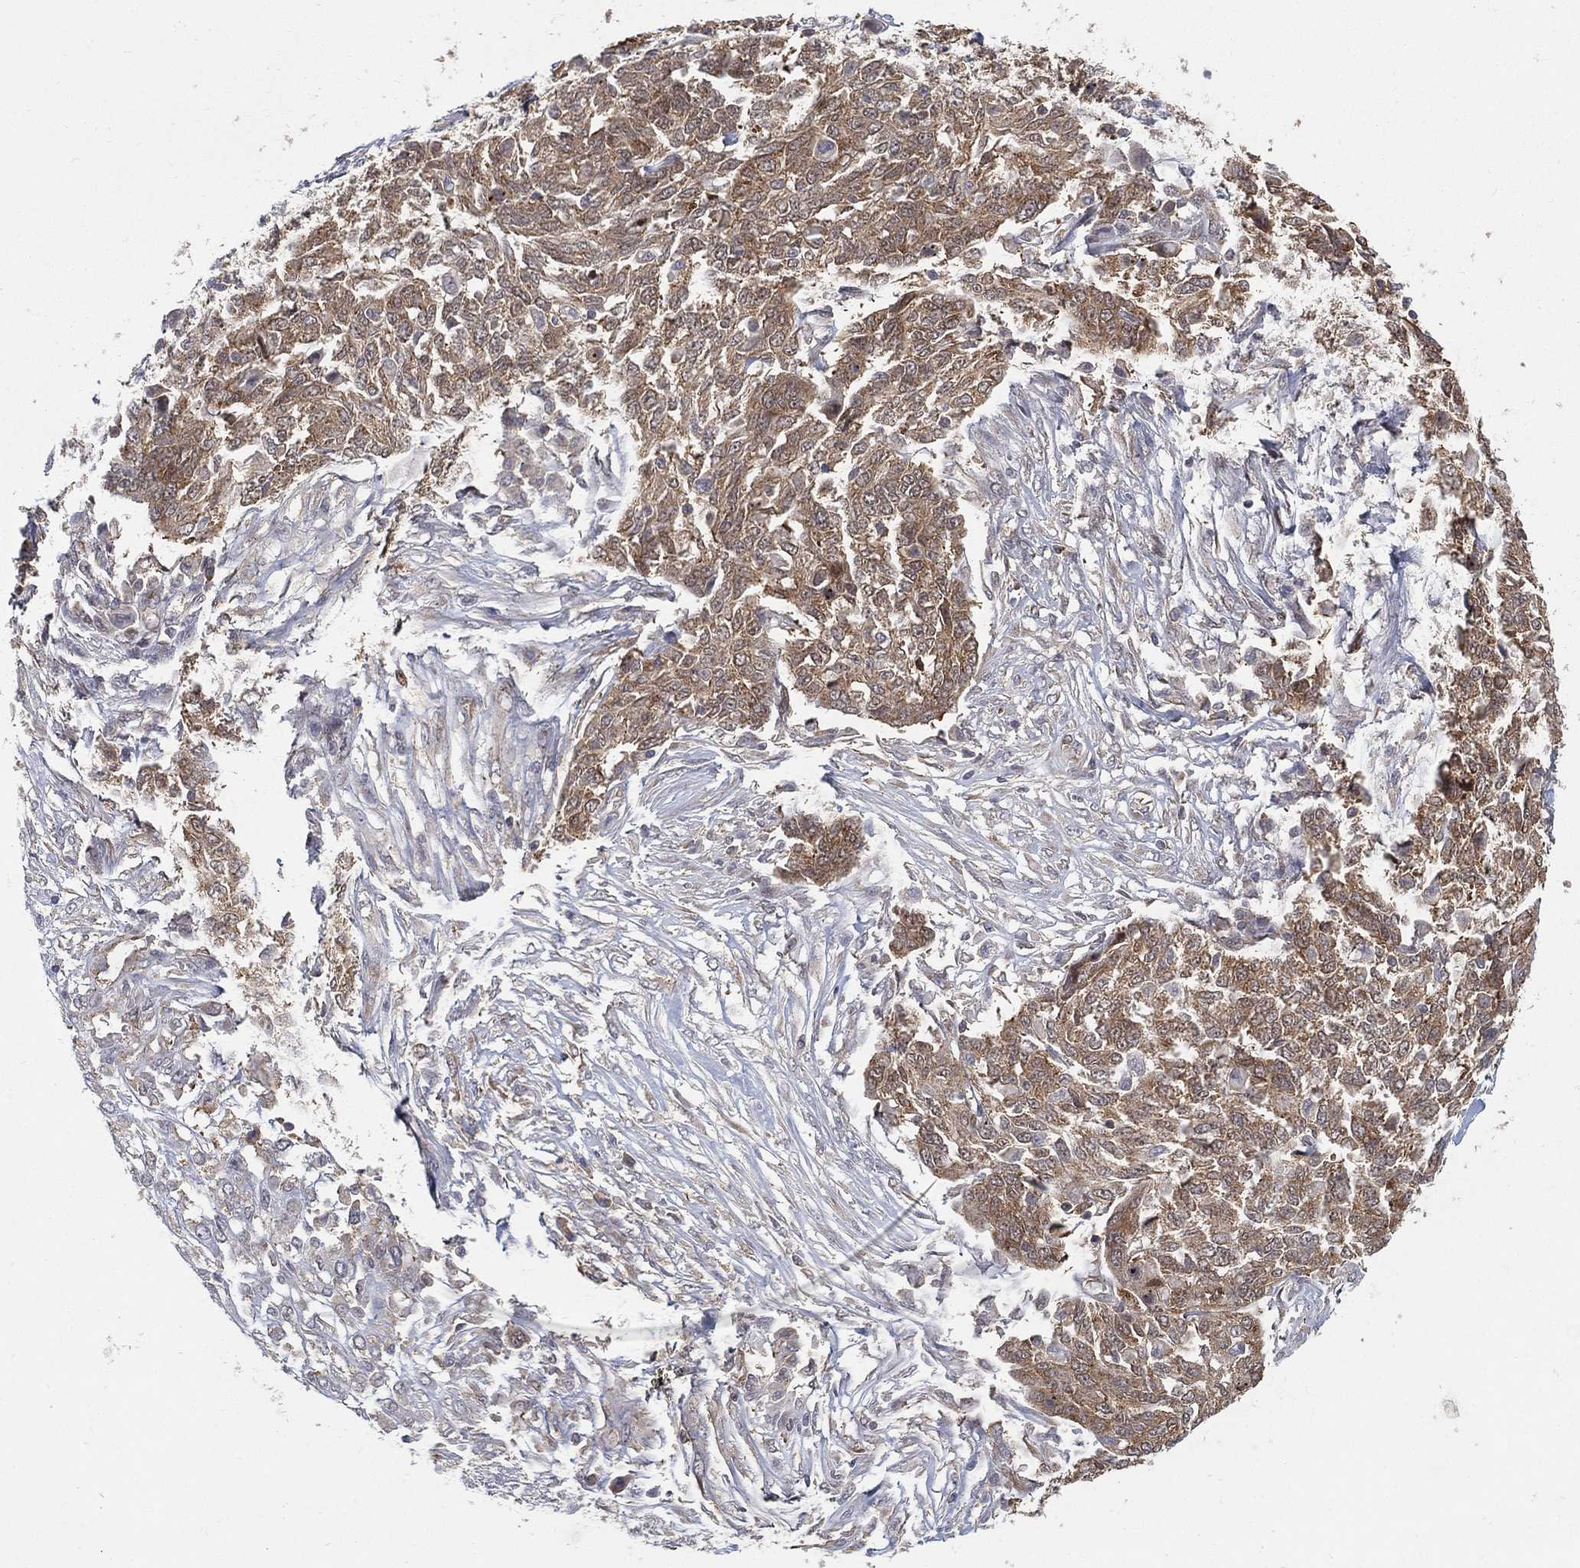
{"staining": {"intensity": "weak", "quantity": ">75%", "location": "cytoplasmic/membranous"}, "tissue": "ovarian cancer", "cell_type": "Tumor cells", "image_type": "cancer", "snomed": [{"axis": "morphology", "description": "Cystadenocarcinoma, serous, NOS"}, {"axis": "topography", "description": "Ovary"}], "caption": "About >75% of tumor cells in ovarian cancer demonstrate weak cytoplasmic/membranous protein staining as visualized by brown immunohistochemical staining.", "gene": "TMTC4", "patient": {"sex": "female", "age": 67}}